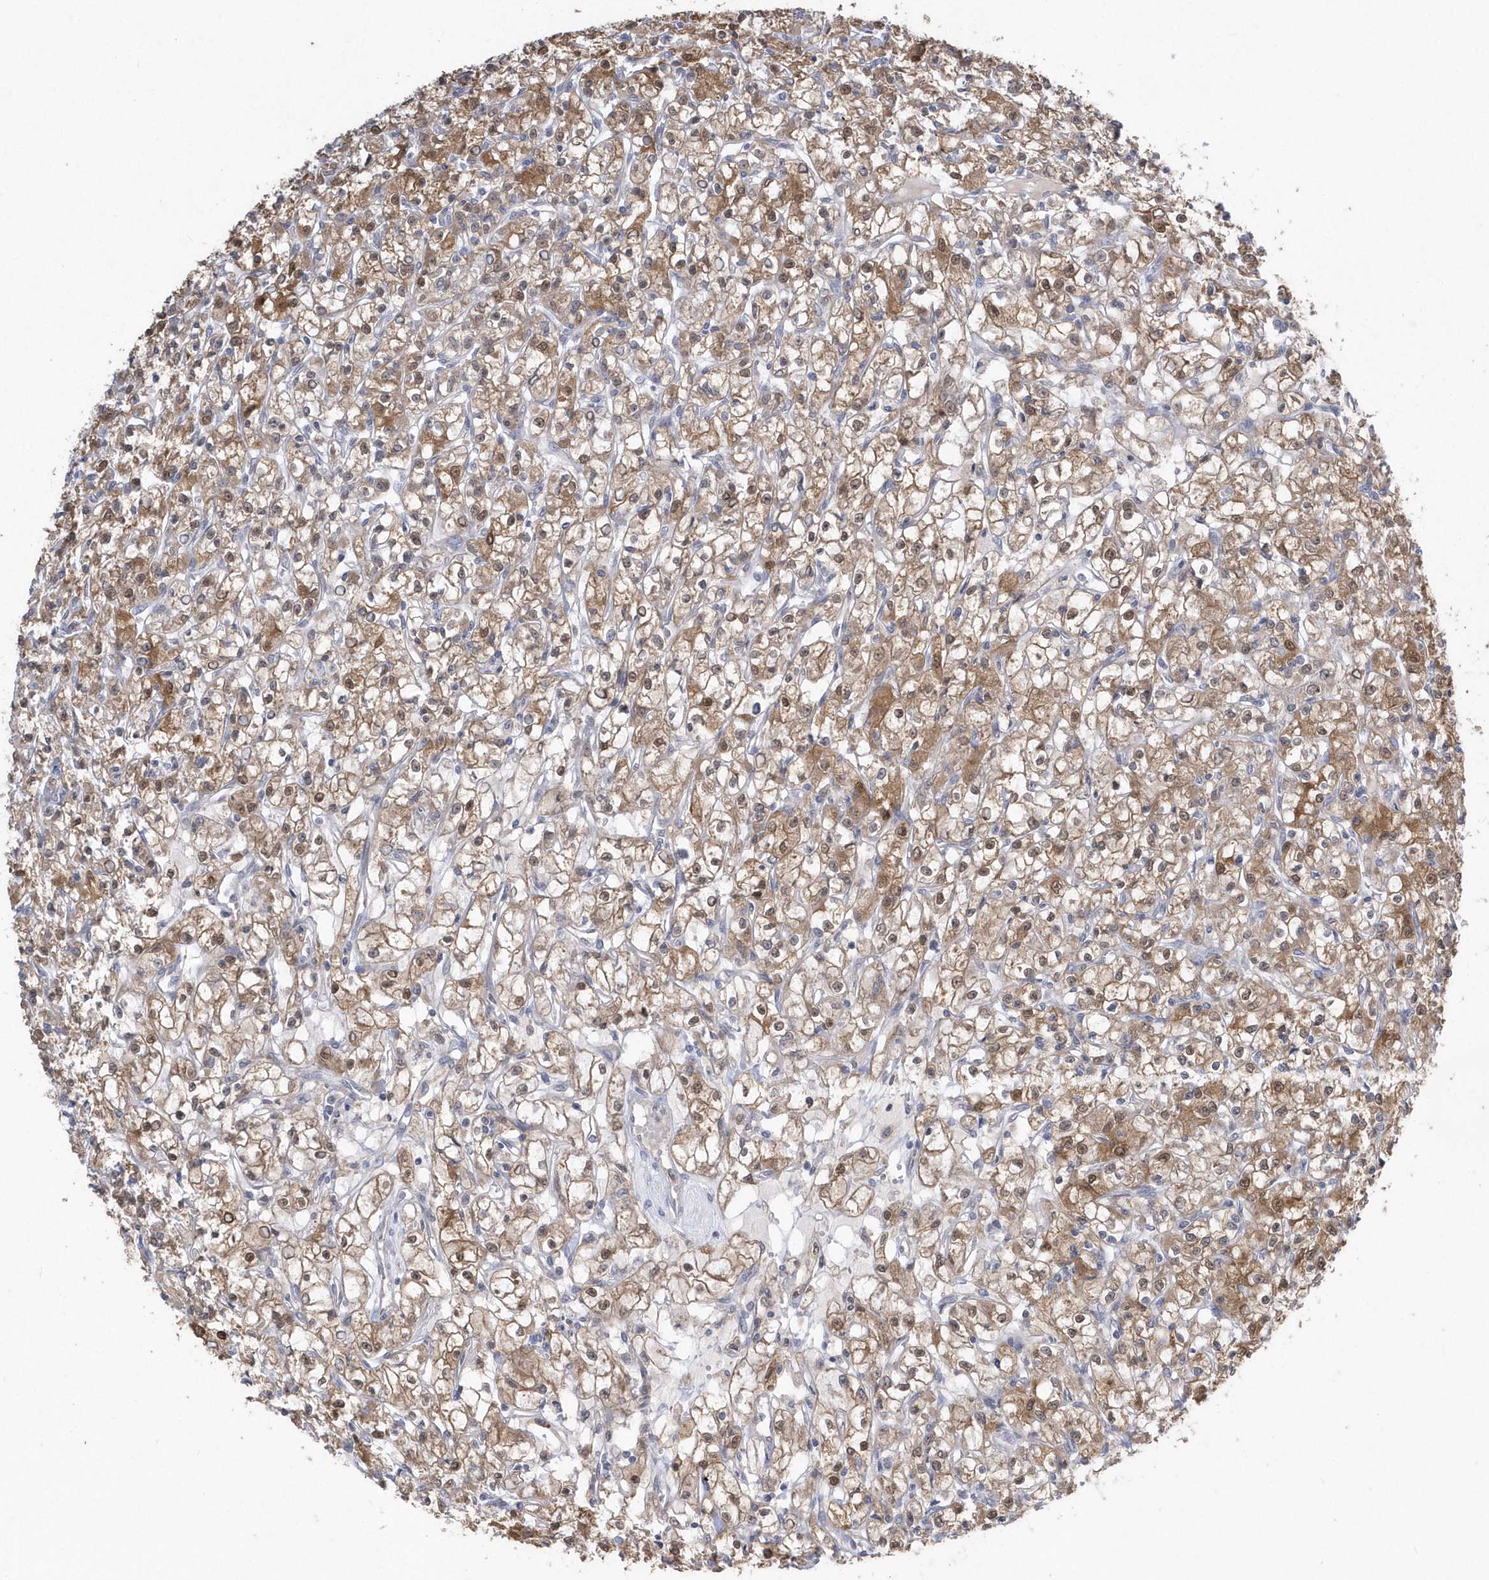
{"staining": {"intensity": "moderate", "quantity": ">75%", "location": "cytoplasmic/membranous,nuclear"}, "tissue": "renal cancer", "cell_type": "Tumor cells", "image_type": "cancer", "snomed": [{"axis": "morphology", "description": "Adenocarcinoma, NOS"}, {"axis": "topography", "description": "Kidney"}], "caption": "Adenocarcinoma (renal) stained for a protein (brown) displays moderate cytoplasmic/membranous and nuclear positive positivity in about >75% of tumor cells.", "gene": "AKR7A2", "patient": {"sex": "female", "age": 59}}